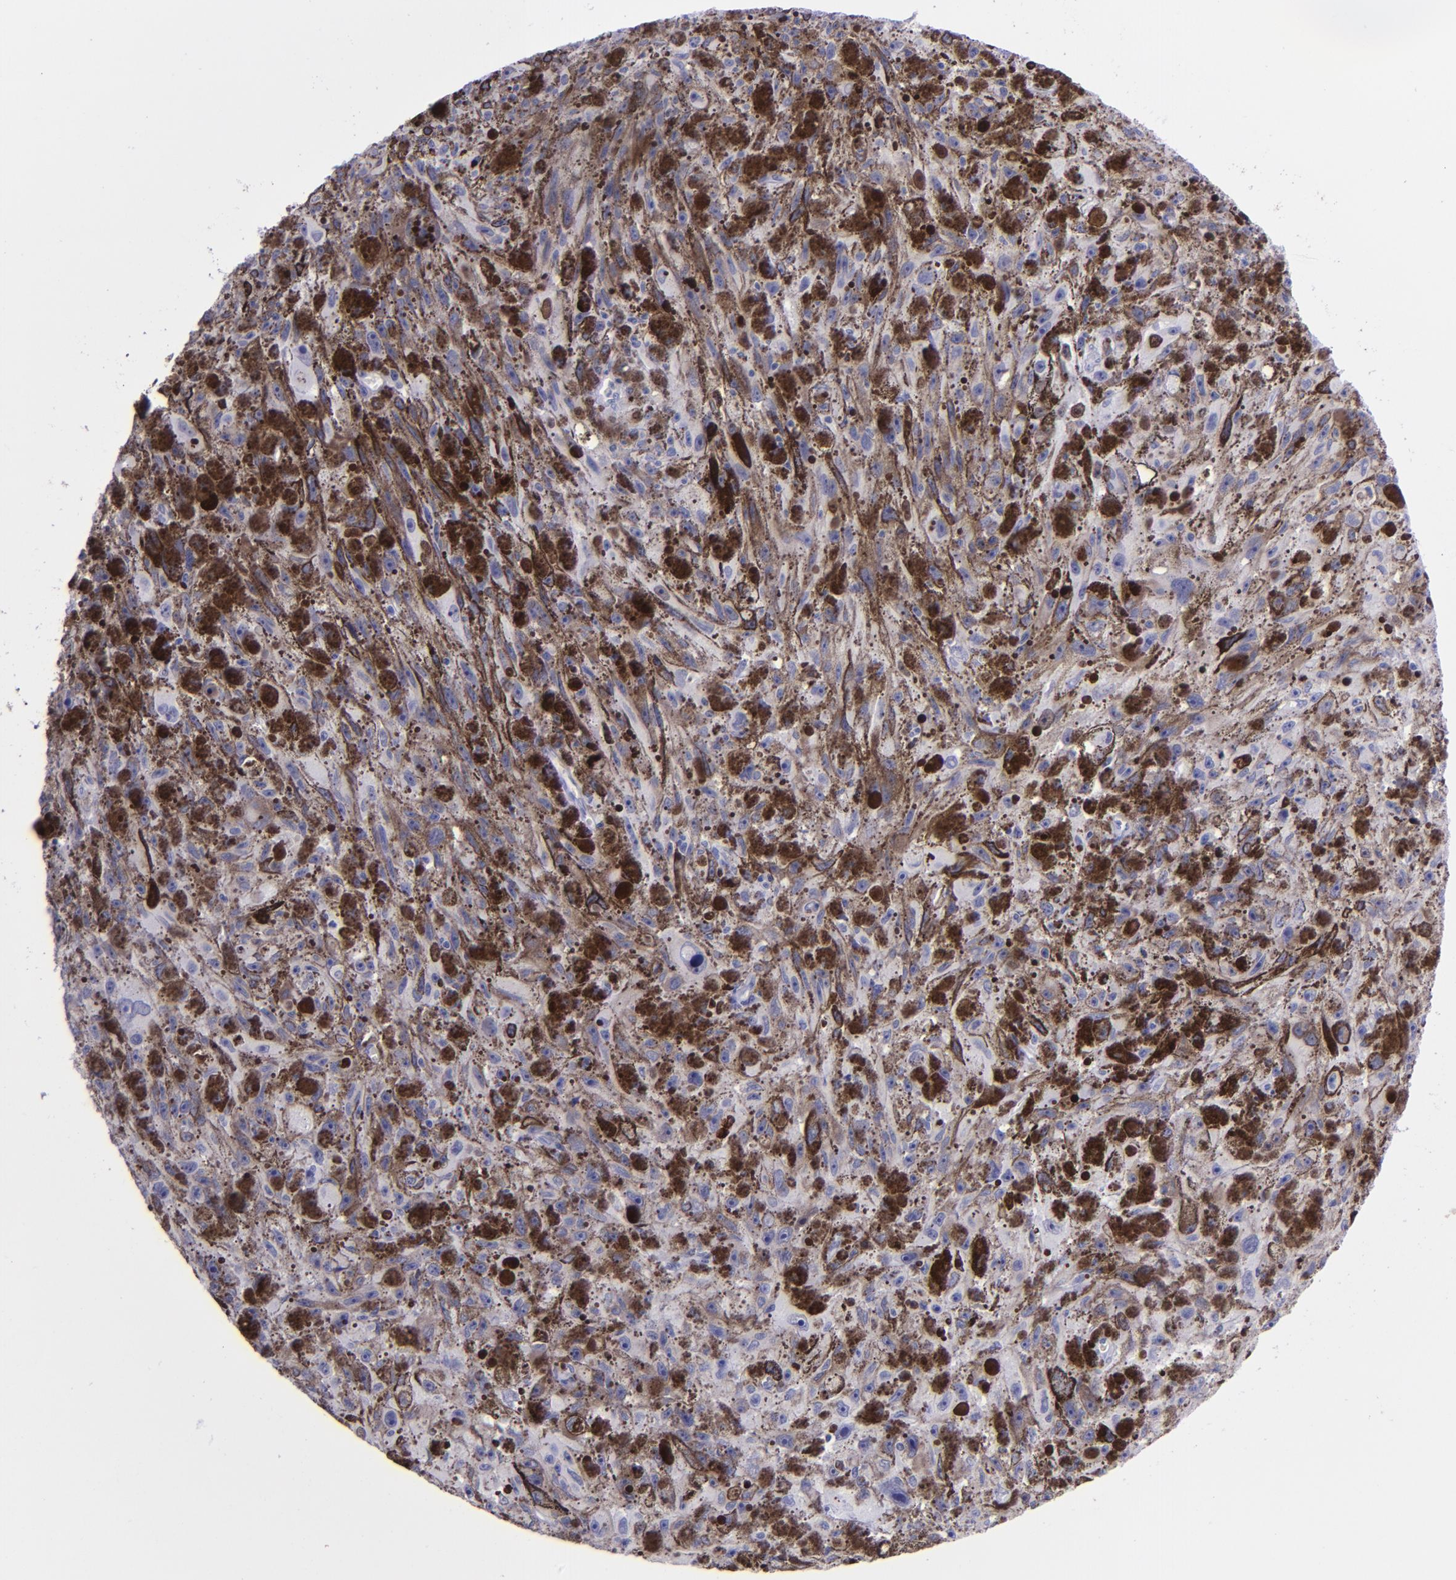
{"staining": {"intensity": "strong", "quantity": "<25%", "location": "nuclear"}, "tissue": "melanoma", "cell_type": "Tumor cells", "image_type": "cancer", "snomed": [{"axis": "morphology", "description": "Malignant melanoma, NOS"}, {"axis": "topography", "description": "Skin"}], "caption": "A medium amount of strong nuclear staining is seen in approximately <25% of tumor cells in melanoma tissue. The staining was performed using DAB to visualize the protein expression in brown, while the nuclei were stained in blue with hematoxylin (Magnification: 20x).", "gene": "TOP2A", "patient": {"sex": "female", "age": 104}}